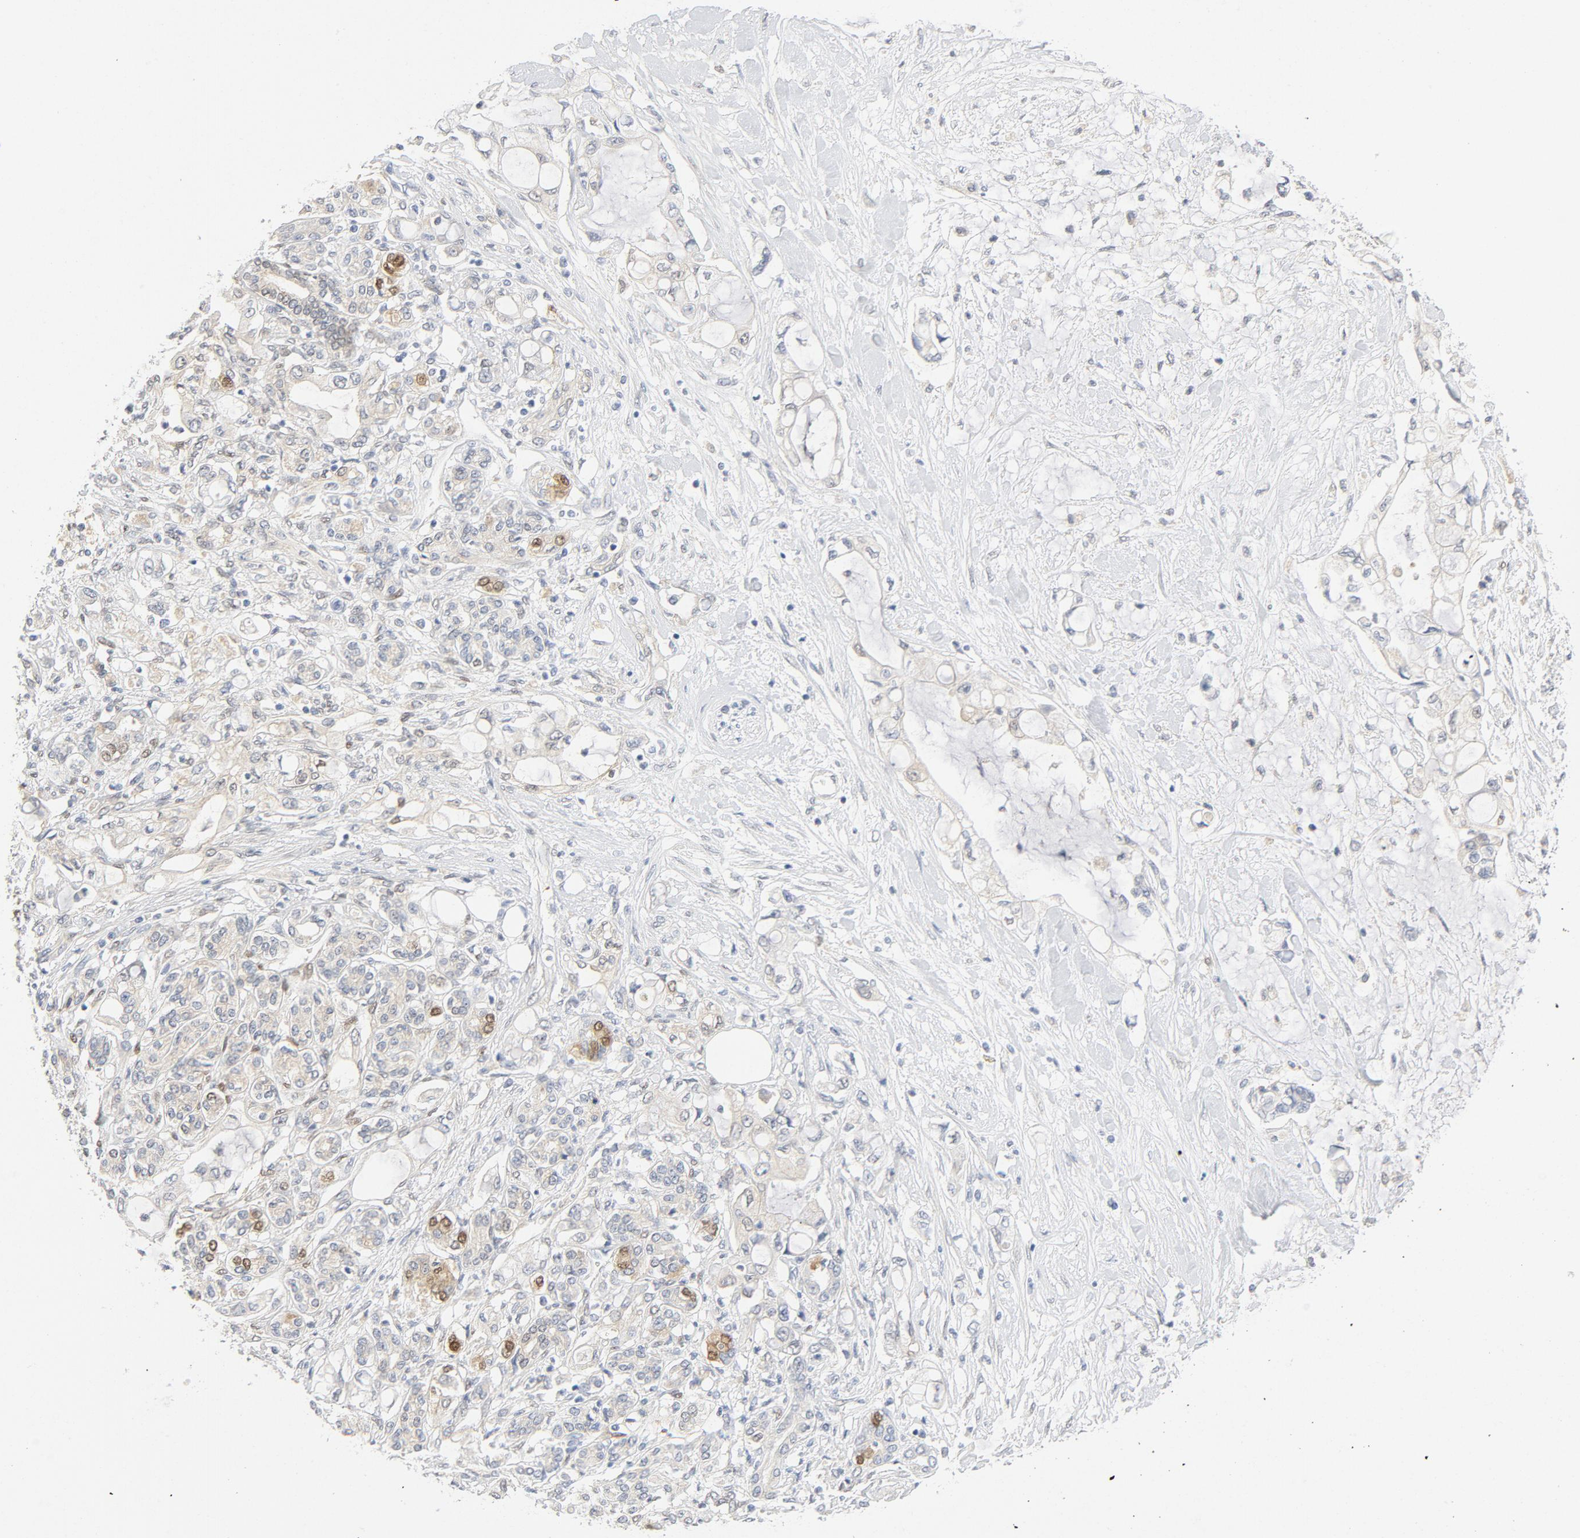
{"staining": {"intensity": "weak", "quantity": "<25%", "location": "cytoplasmic/membranous"}, "tissue": "pancreatic cancer", "cell_type": "Tumor cells", "image_type": "cancer", "snomed": [{"axis": "morphology", "description": "Adenocarcinoma, NOS"}, {"axis": "topography", "description": "Pancreas"}], "caption": "This is an immunohistochemistry photomicrograph of adenocarcinoma (pancreatic). There is no expression in tumor cells.", "gene": "PGM1", "patient": {"sex": "female", "age": 70}}